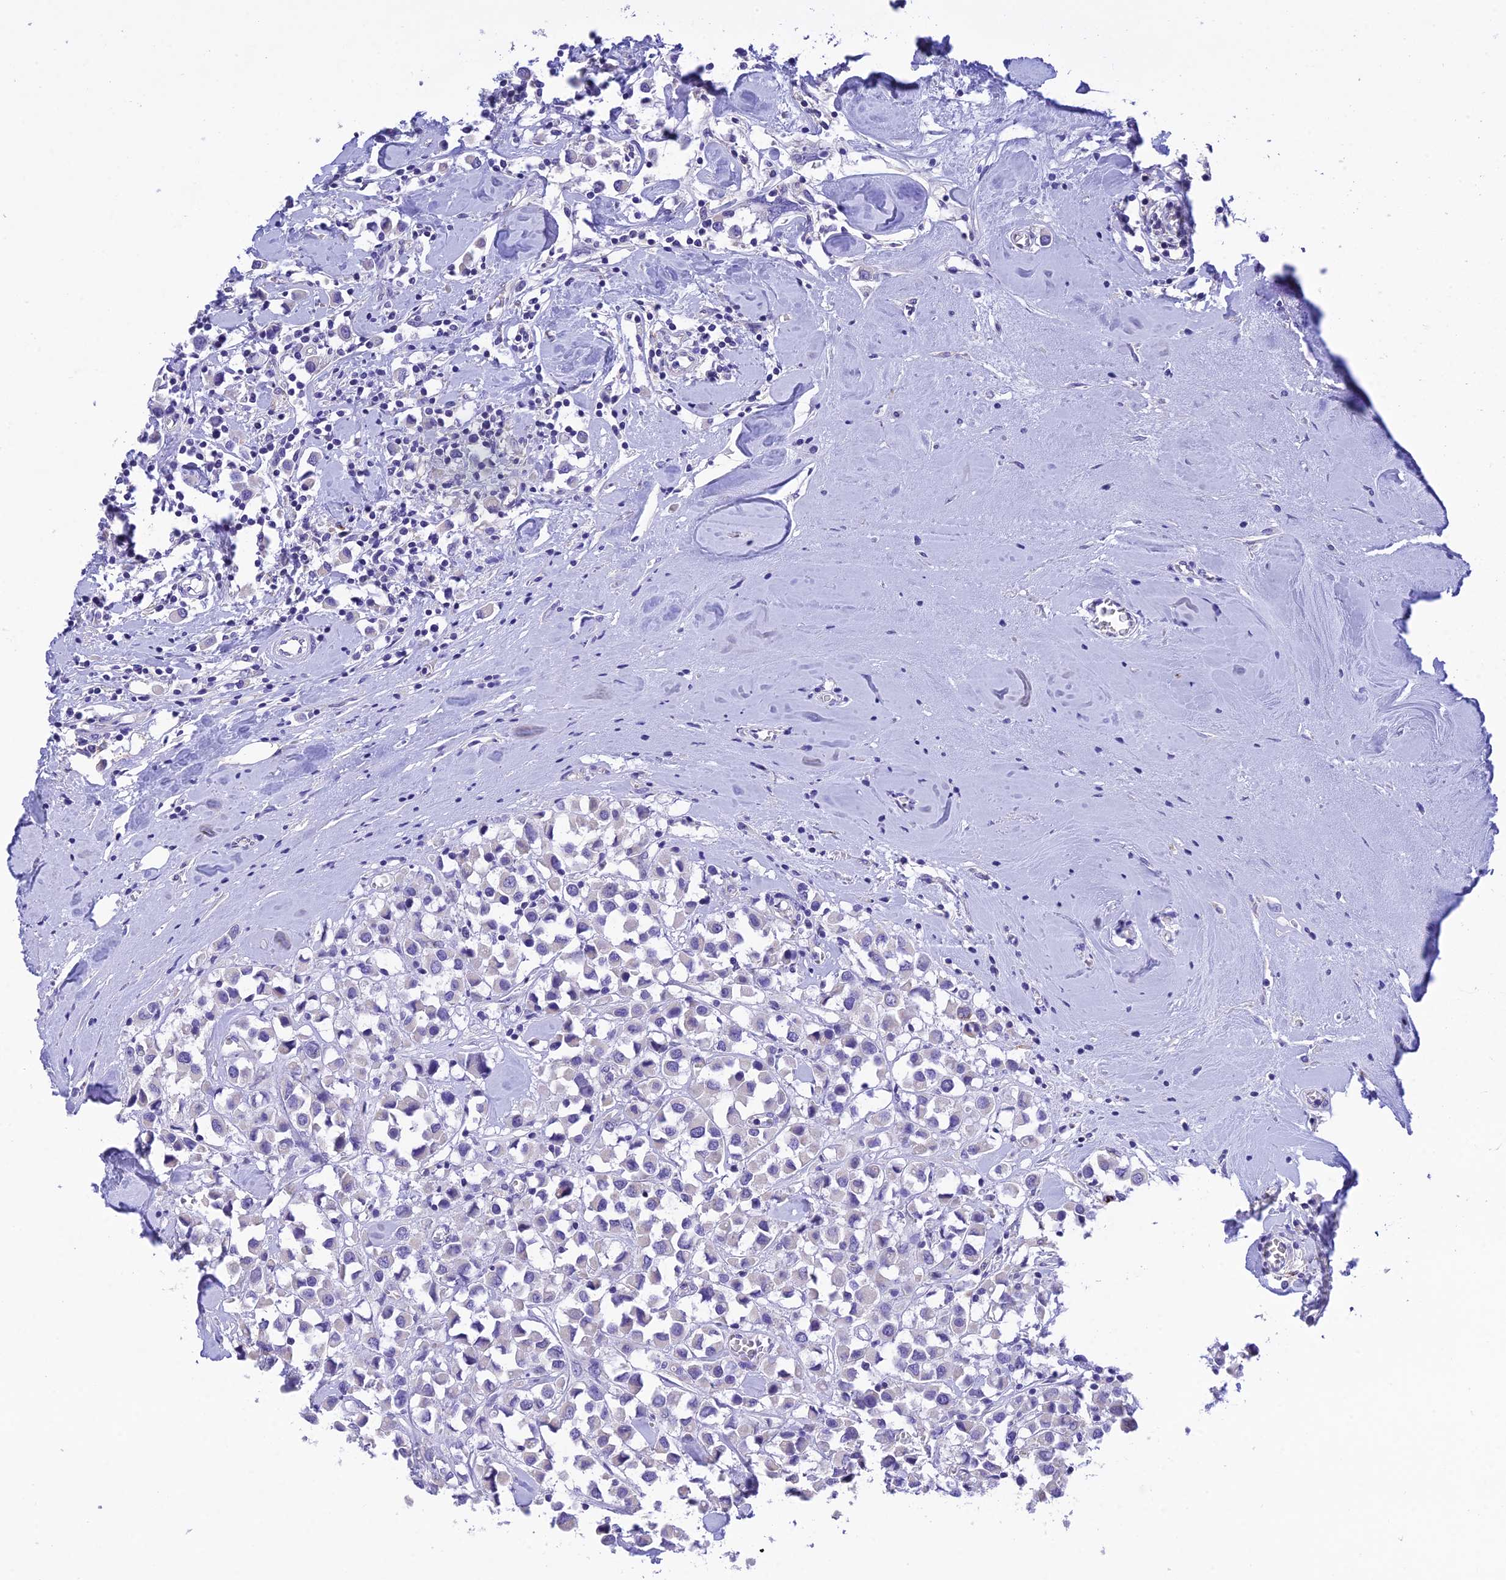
{"staining": {"intensity": "negative", "quantity": "none", "location": "none"}, "tissue": "breast cancer", "cell_type": "Tumor cells", "image_type": "cancer", "snomed": [{"axis": "morphology", "description": "Duct carcinoma"}, {"axis": "topography", "description": "Breast"}], "caption": "A high-resolution image shows immunohistochemistry staining of breast infiltrating ductal carcinoma, which shows no significant positivity in tumor cells.", "gene": "MS4A5", "patient": {"sex": "female", "age": 61}}